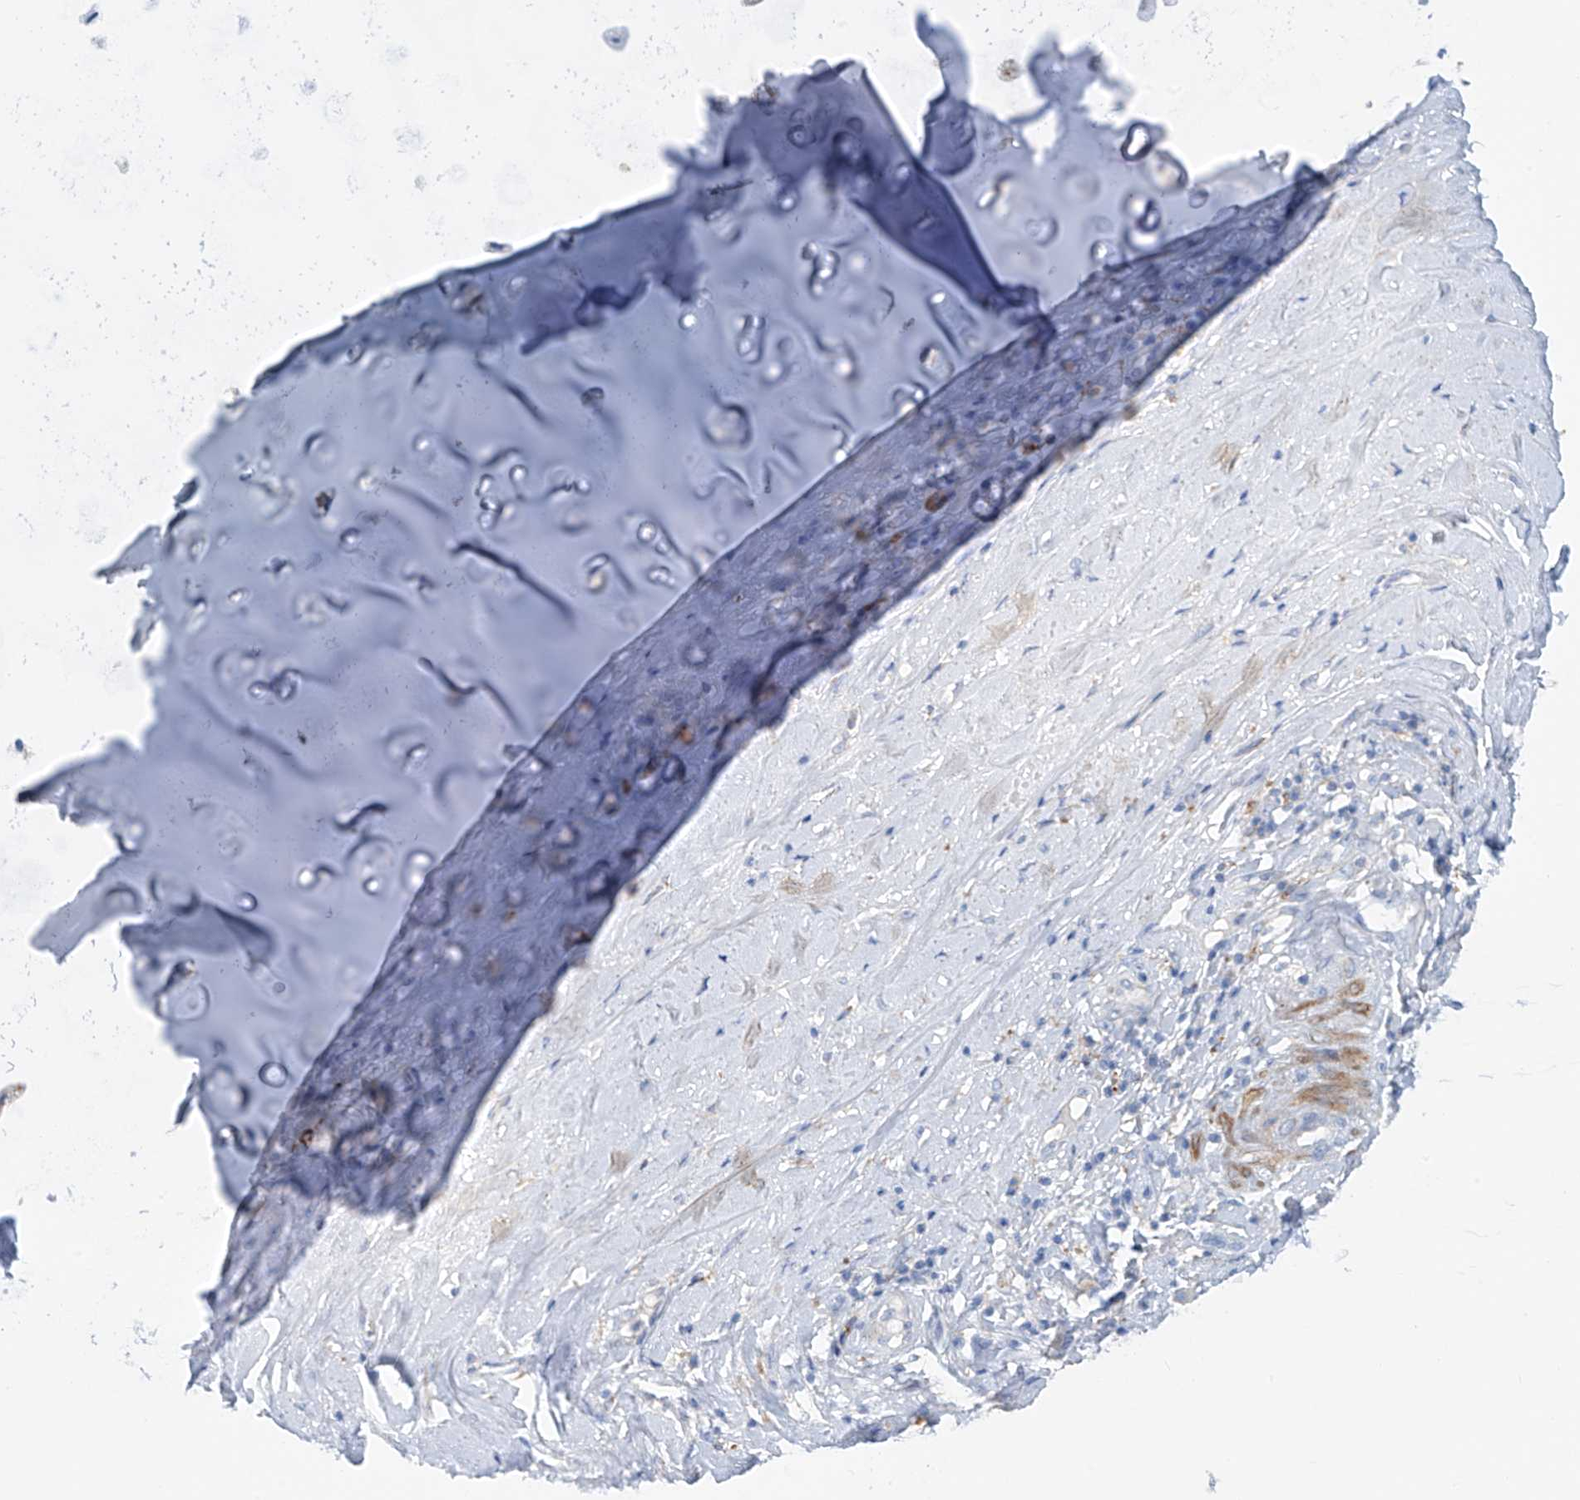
{"staining": {"intensity": "negative", "quantity": "none", "location": "none"}, "tissue": "adipose tissue", "cell_type": "Adipocytes", "image_type": "normal", "snomed": [{"axis": "morphology", "description": "Normal tissue, NOS"}, {"axis": "morphology", "description": "Basal cell carcinoma"}, {"axis": "topography", "description": "Cartilage tissue"}, {"axis": "topography", "description": "Nasopharynx"}, {"axis": "topography", "description": "Oral tissue"}], "caption": "Immunohistochemistry histopathology image of benign adipose tissue: human adipose tissue stained with DAB shows no significant protein positivity in adipocytes. The staining was performed using DAB (3,3'-diaminobenzidine) to visualize the protein expression in brown, while the nuclei were stained in blue with hematoxylin (Magnification: 20x).", "gene": "GLMP", "patient": {"sex": "female", "age": 77}}